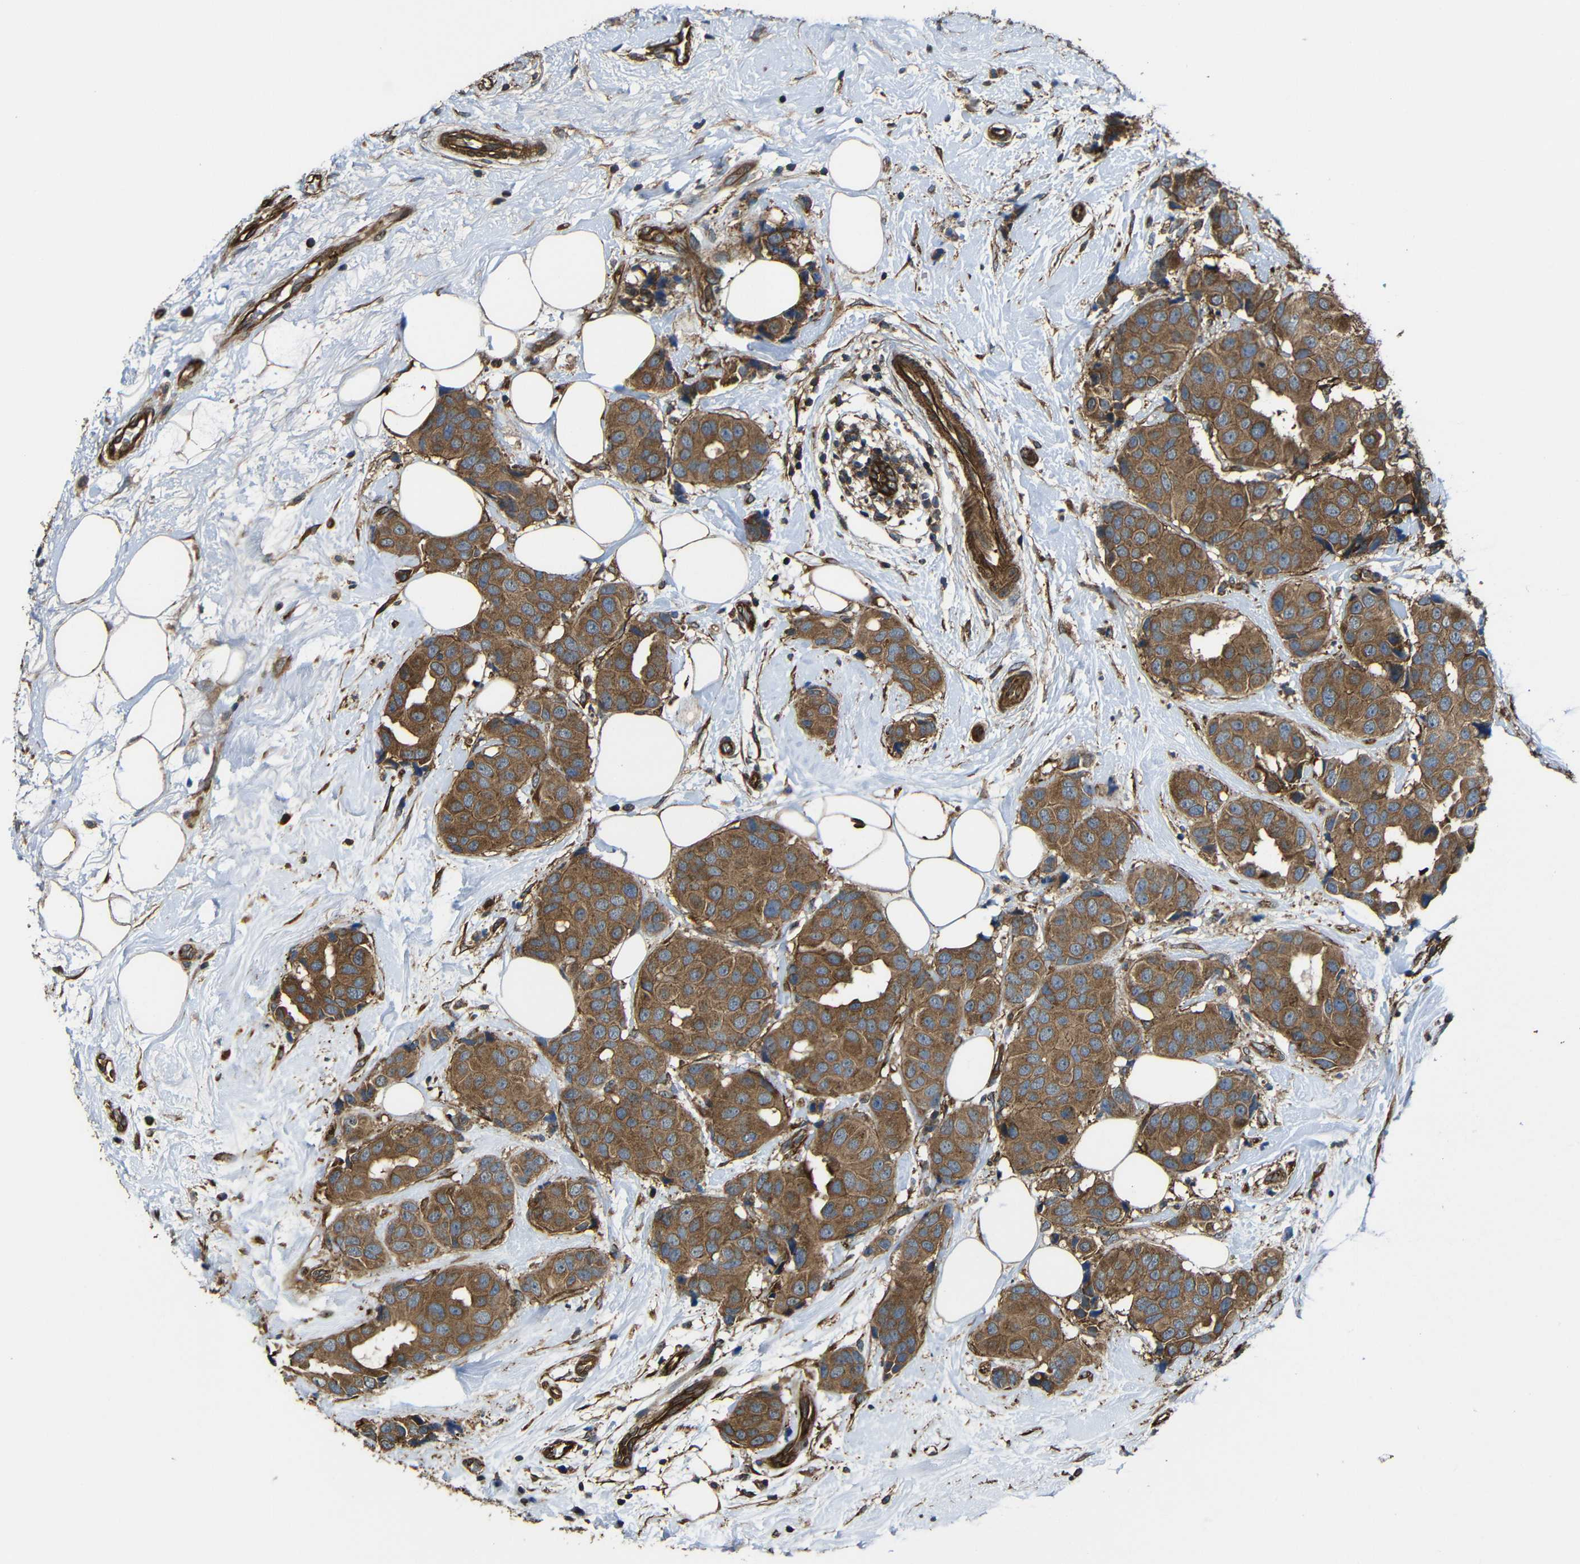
{"staining": {"intensity": "moderate", "quantity": ">75%", "location": "cytoplasmic/membranous"}, "tissue": "breast cancer", "cell_type": "Tumor cells", "image_type": "cancer", "snomed": [{"axis": "morphology", "description": "Normal tissue, NOS"}, {"axis": "morphology", "description": "Duct carcinoma"}, {"axis": "topography", "description": "Breast"}], "caption": "Immunohistochemical staining of human intraductal carcinoma (breast) reveals moderate cytoplasmic/membranous protein expression in about >75% of tumor cells.", "gene": "PTCH1", "patient": {"sex": "female", "age": 39}}